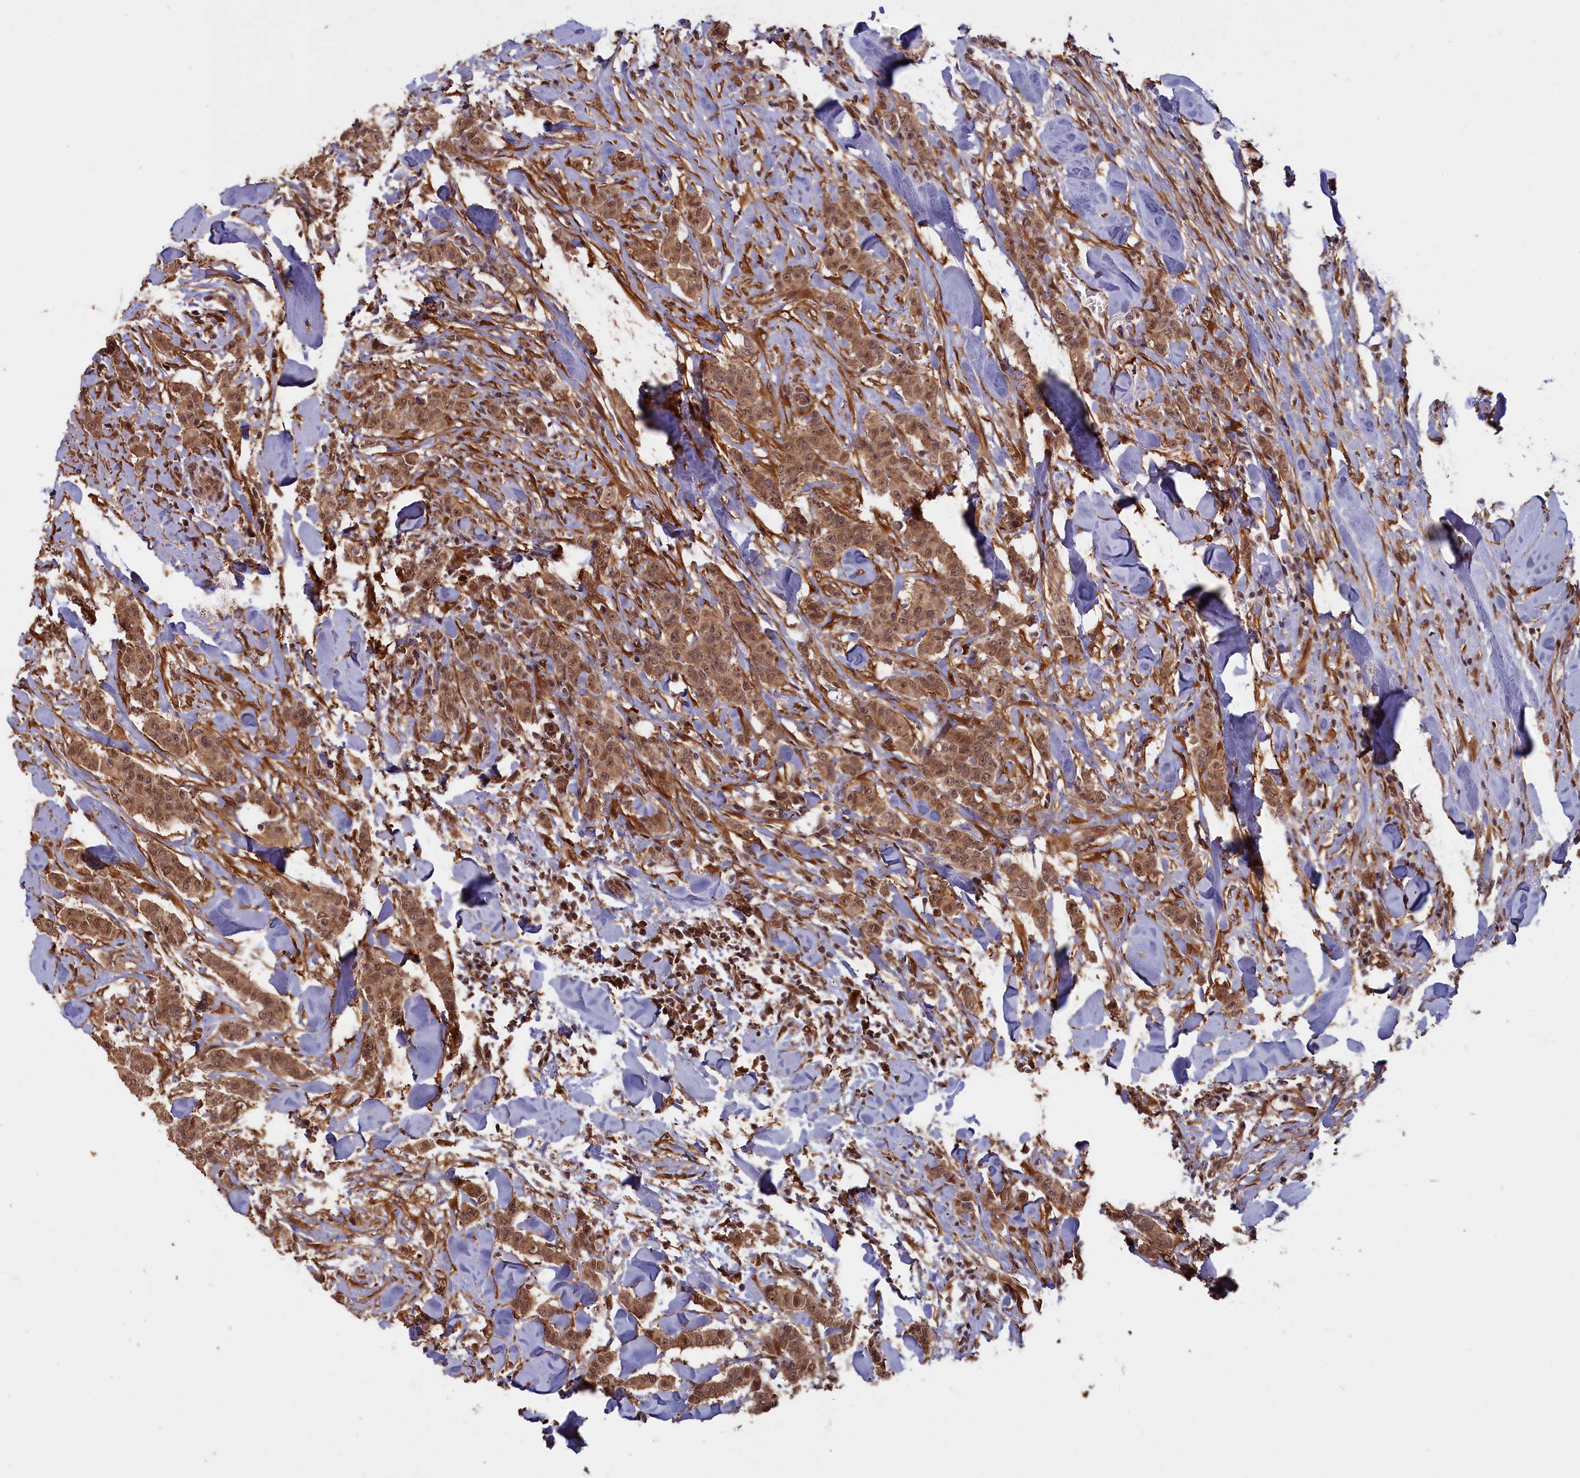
{"staining": {"intensity": "moderate", "quantity": ">75%", "location": "cytoplasmic/membranous,nuclear"}, "tissue": "breast cancer", "cell_type": "Tumor cells", "image_type": "cancer", "snomed": [{"axis": "morphology", "description": "Duct carcinoma"}, {"axis": "topography", "description": "Breast"}], "caption": "Immunohistochemical staining of human breast cancer (invasive ductal carcinoma) exhibits medium levels of moderate cytoplasmic/membranous and nuclear protein positivity in approximately >75% of tumor cells.", "gene": "HIF3A", "patient": {"sex": "female", "age": 40}}